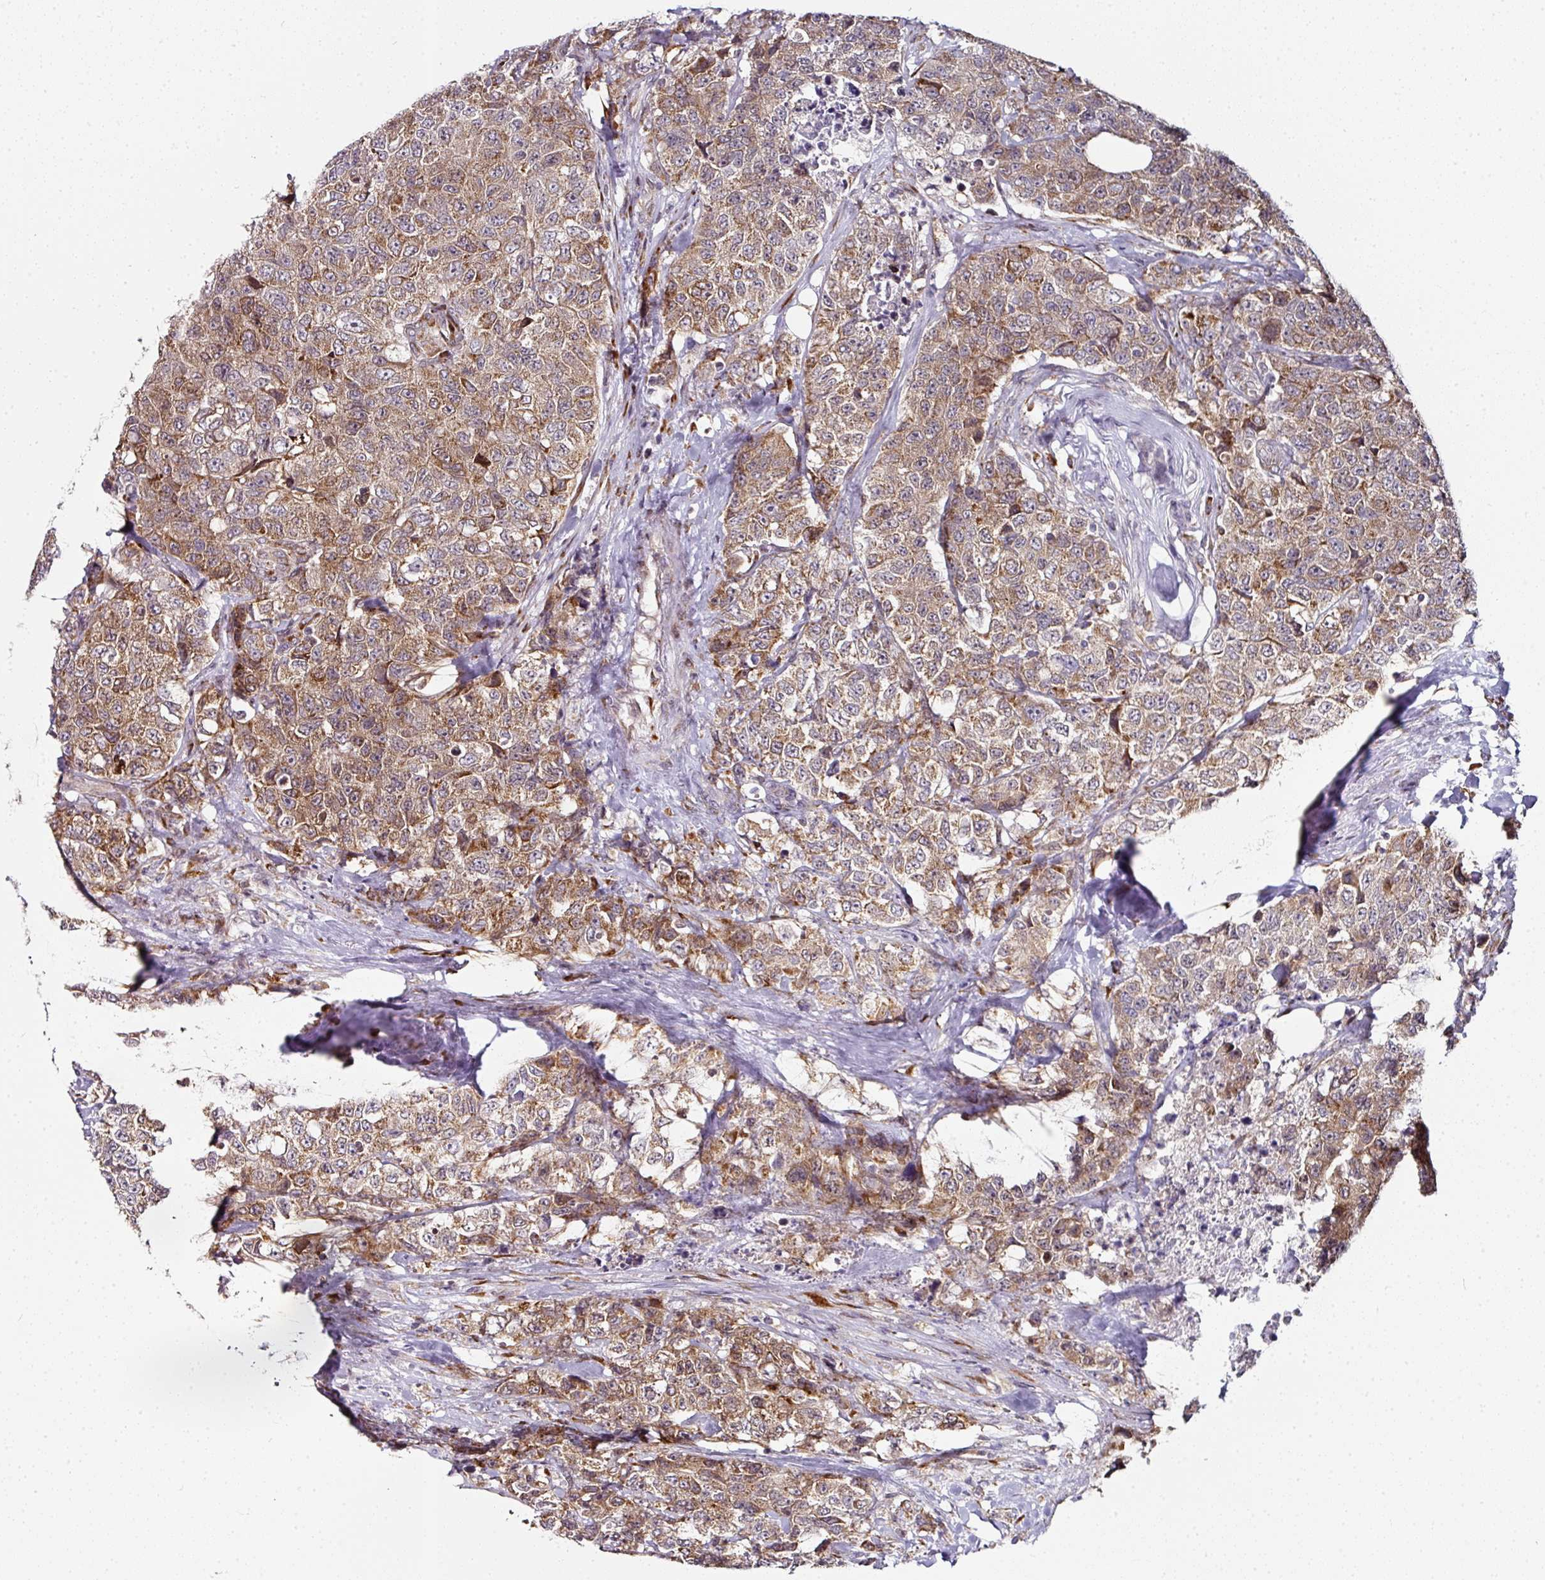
{"staining": {"intensity": "moderate", "quantity": ">75%", "location": "cytoplasmic/membranous"}, "tissue": "urothelial cancer", "cell_type": "Tumor cells", "image_type": "cancer", "snomed": [{"axis": "morphology", "description": "Urothelial carcinoma, High grade"}, {"axis": "topography", "description": "Urinary bladder"}], "caption": "DAB immunohistochemical staining of high-grade urothelial carcinoma demonstrates moderate cytoplasmic/membranous protein positivity in approximately >75% of tumor cells.", "gene": "APOLD1", "patient": {"sex": "female", "age": 78}}